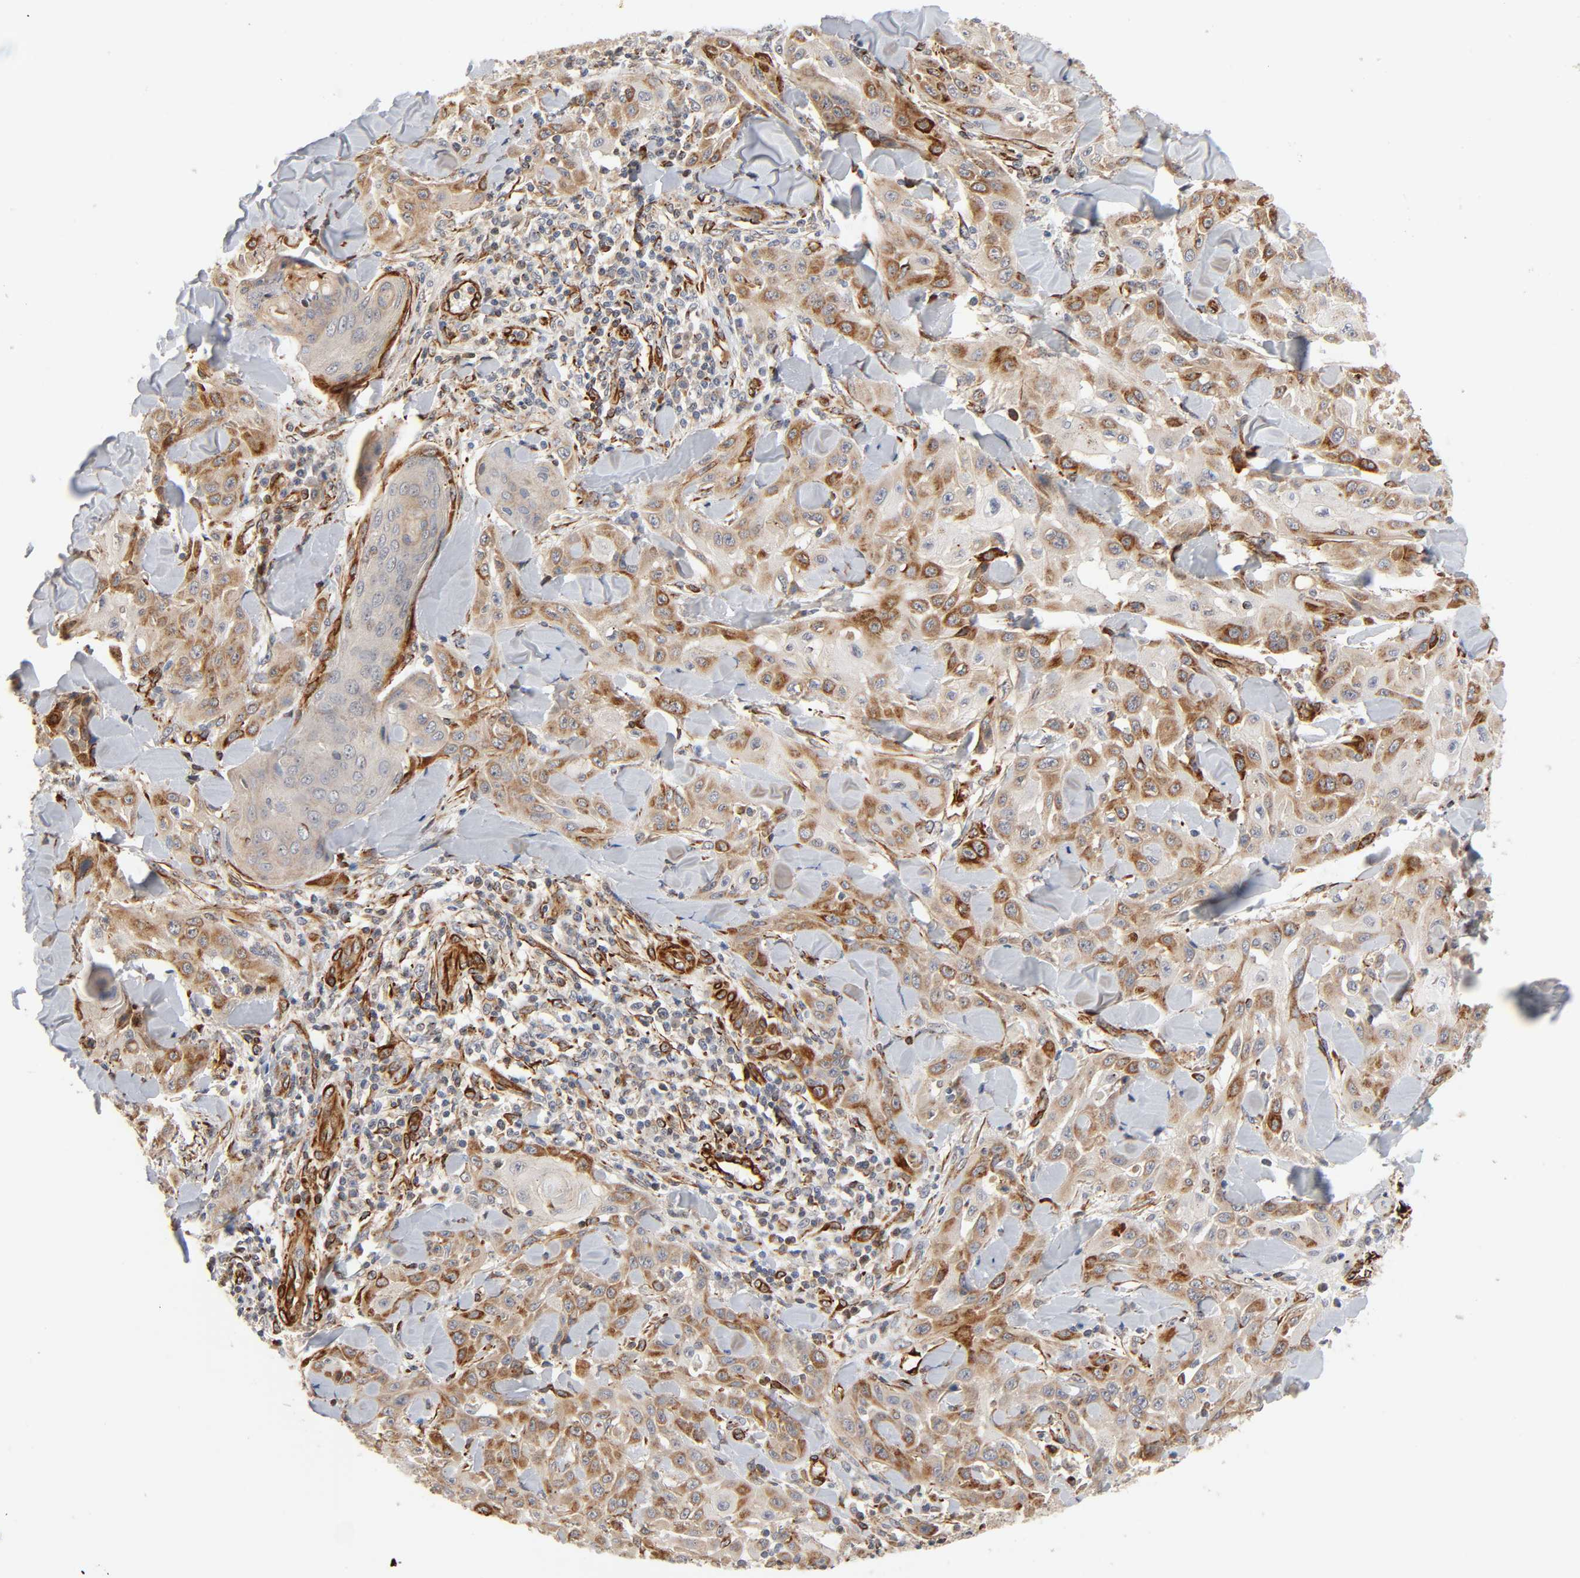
{"staining": {"intensity": "moderate", "quantity": ">75%", "location": "cytoplasmic/membranous"}, "tissue": "skin cancer", "cell_type": "Tumor cells", "image_type": "cancer", "snomed": [{"axis": "morphology", "description": "Squamous cell carcinoma, NOS"}, {"axis": "topography", "description": "Skin"}], "caption": "A brown stain highlights moderate cytoplasmic/membranous staining of a protein in human squamous cell carcinoma (skin) tumor cells.", "gene": "REEP6", "patient": {"sex": "male", "age": 24}}